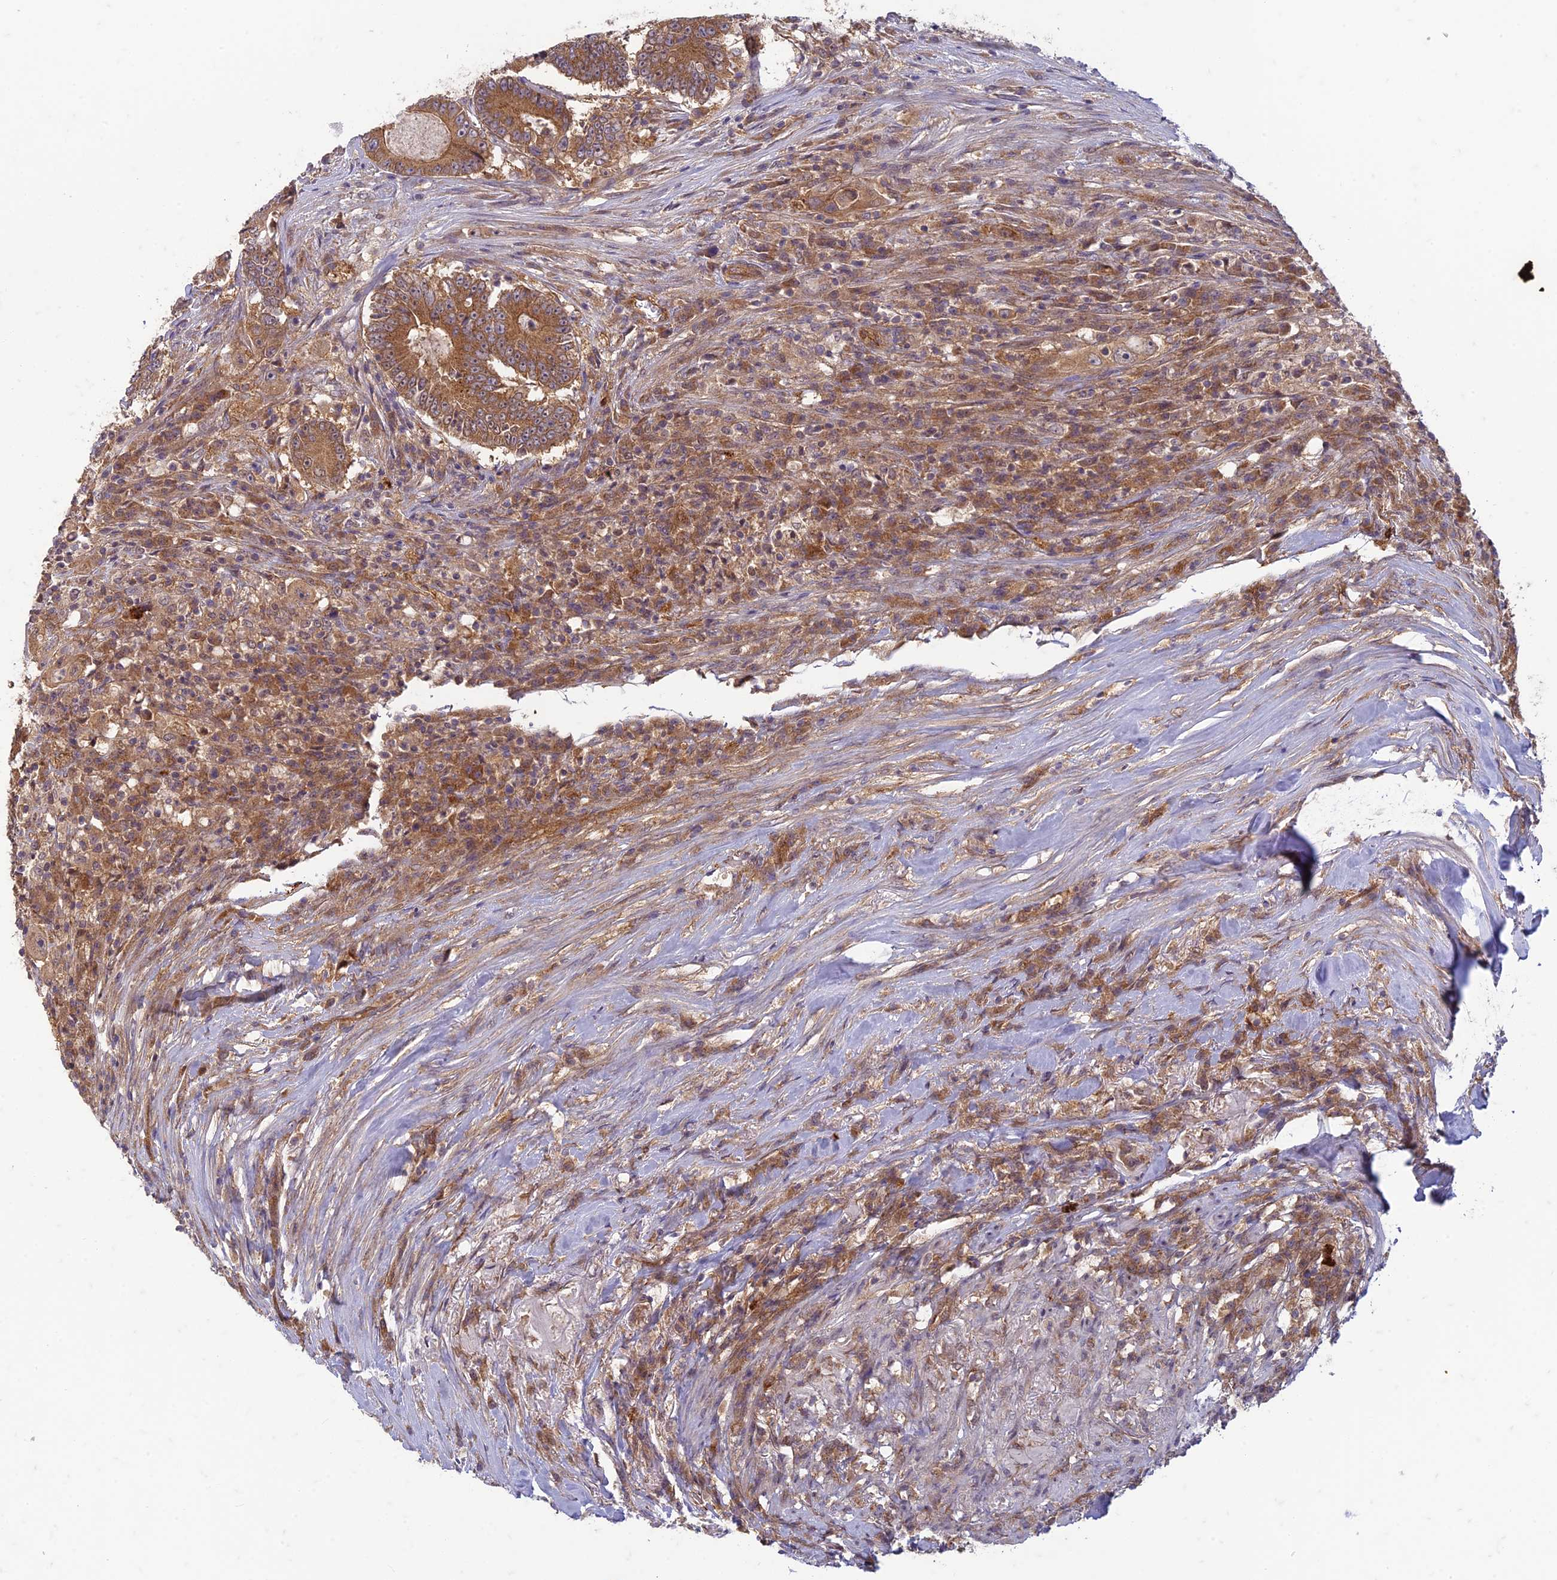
{"staining": {"intensity": "strong", "quantity": ">75%", "location": "cytoplasmic/membranous"}, "tissue": "colorectal cancer", "cell_type": "Tumor cells", "image_type": "cancer", "snomed": [{"axis": "morphology", "description": "Adenocarcinoma, NOS"}, {"axis": "topography", "description": "Colon"}], "caption": "Immunohistochemistry histopathology image of neoplastic tissue: colorectal adenocarcinoma stained using immunohistochemistry (IHC) displays high levels of strong protein expression localized specifically in the cytoplasmic/membranous of tumor cells, appearing as a cytoplasmic/membranous brown color.", "gene": "TCF25", "patient": {"sex": "male", "age": 83}}